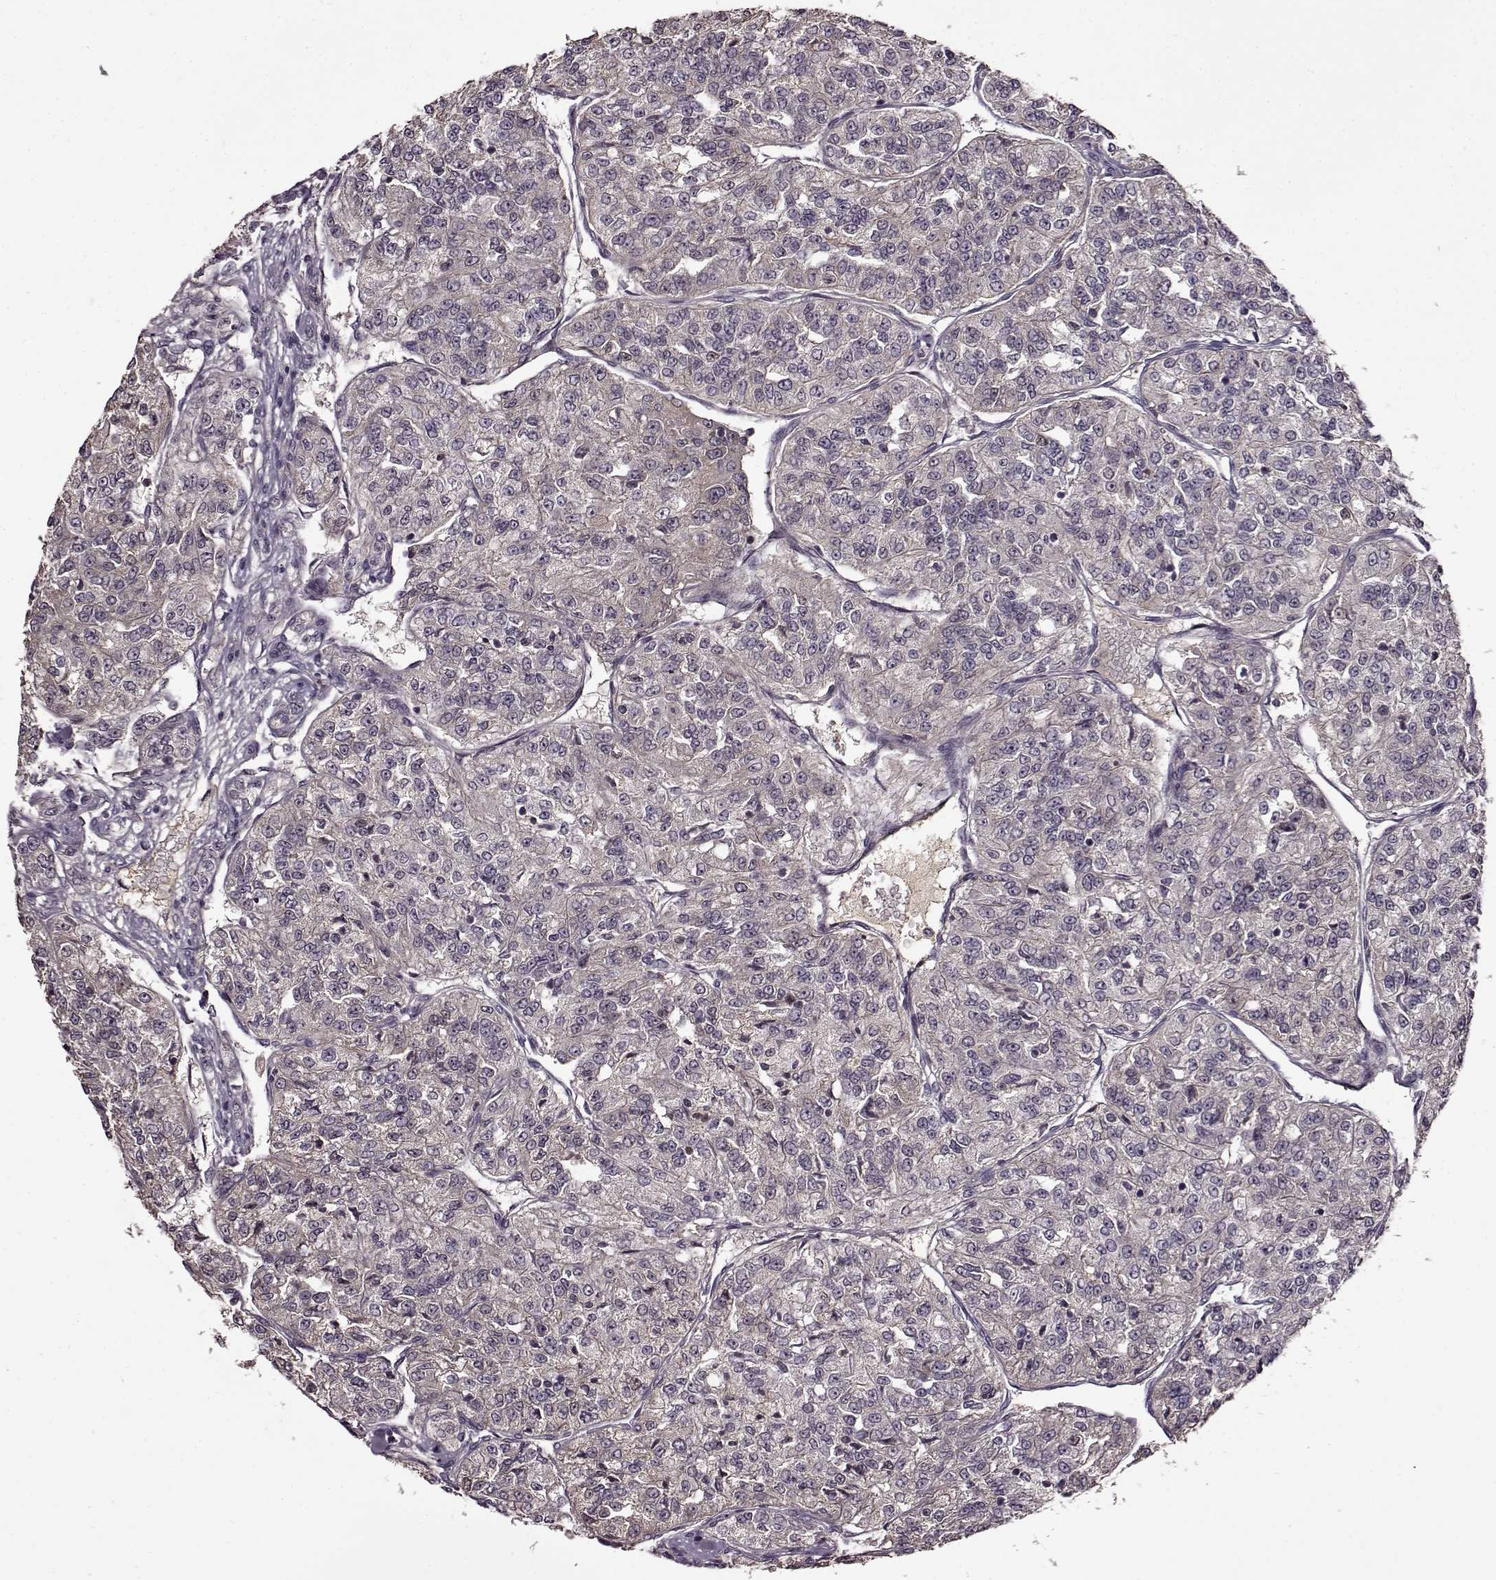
{"staining": {"intensity": "negative", "quantity": "none", "location": "none"}, "tissue": "renal cancer", "cell_type": "Tumor cells", "image_type": "cancer", "snomed": [{"axis": "morphology", "description": "Adenocarcinoma, NOS"}, {"axis": "topography", "description": "Kidney"}], "caption": "Immunohistochemistry histopathology image of neoplastic tissue: human adenocarcinoma (renal) stained with DAB (3,3'-diaminobenzidine) shows no significant protein expression in tumor cells.", "gene": "MAIP1", "patient": {"sex": "female", "age": 63}}